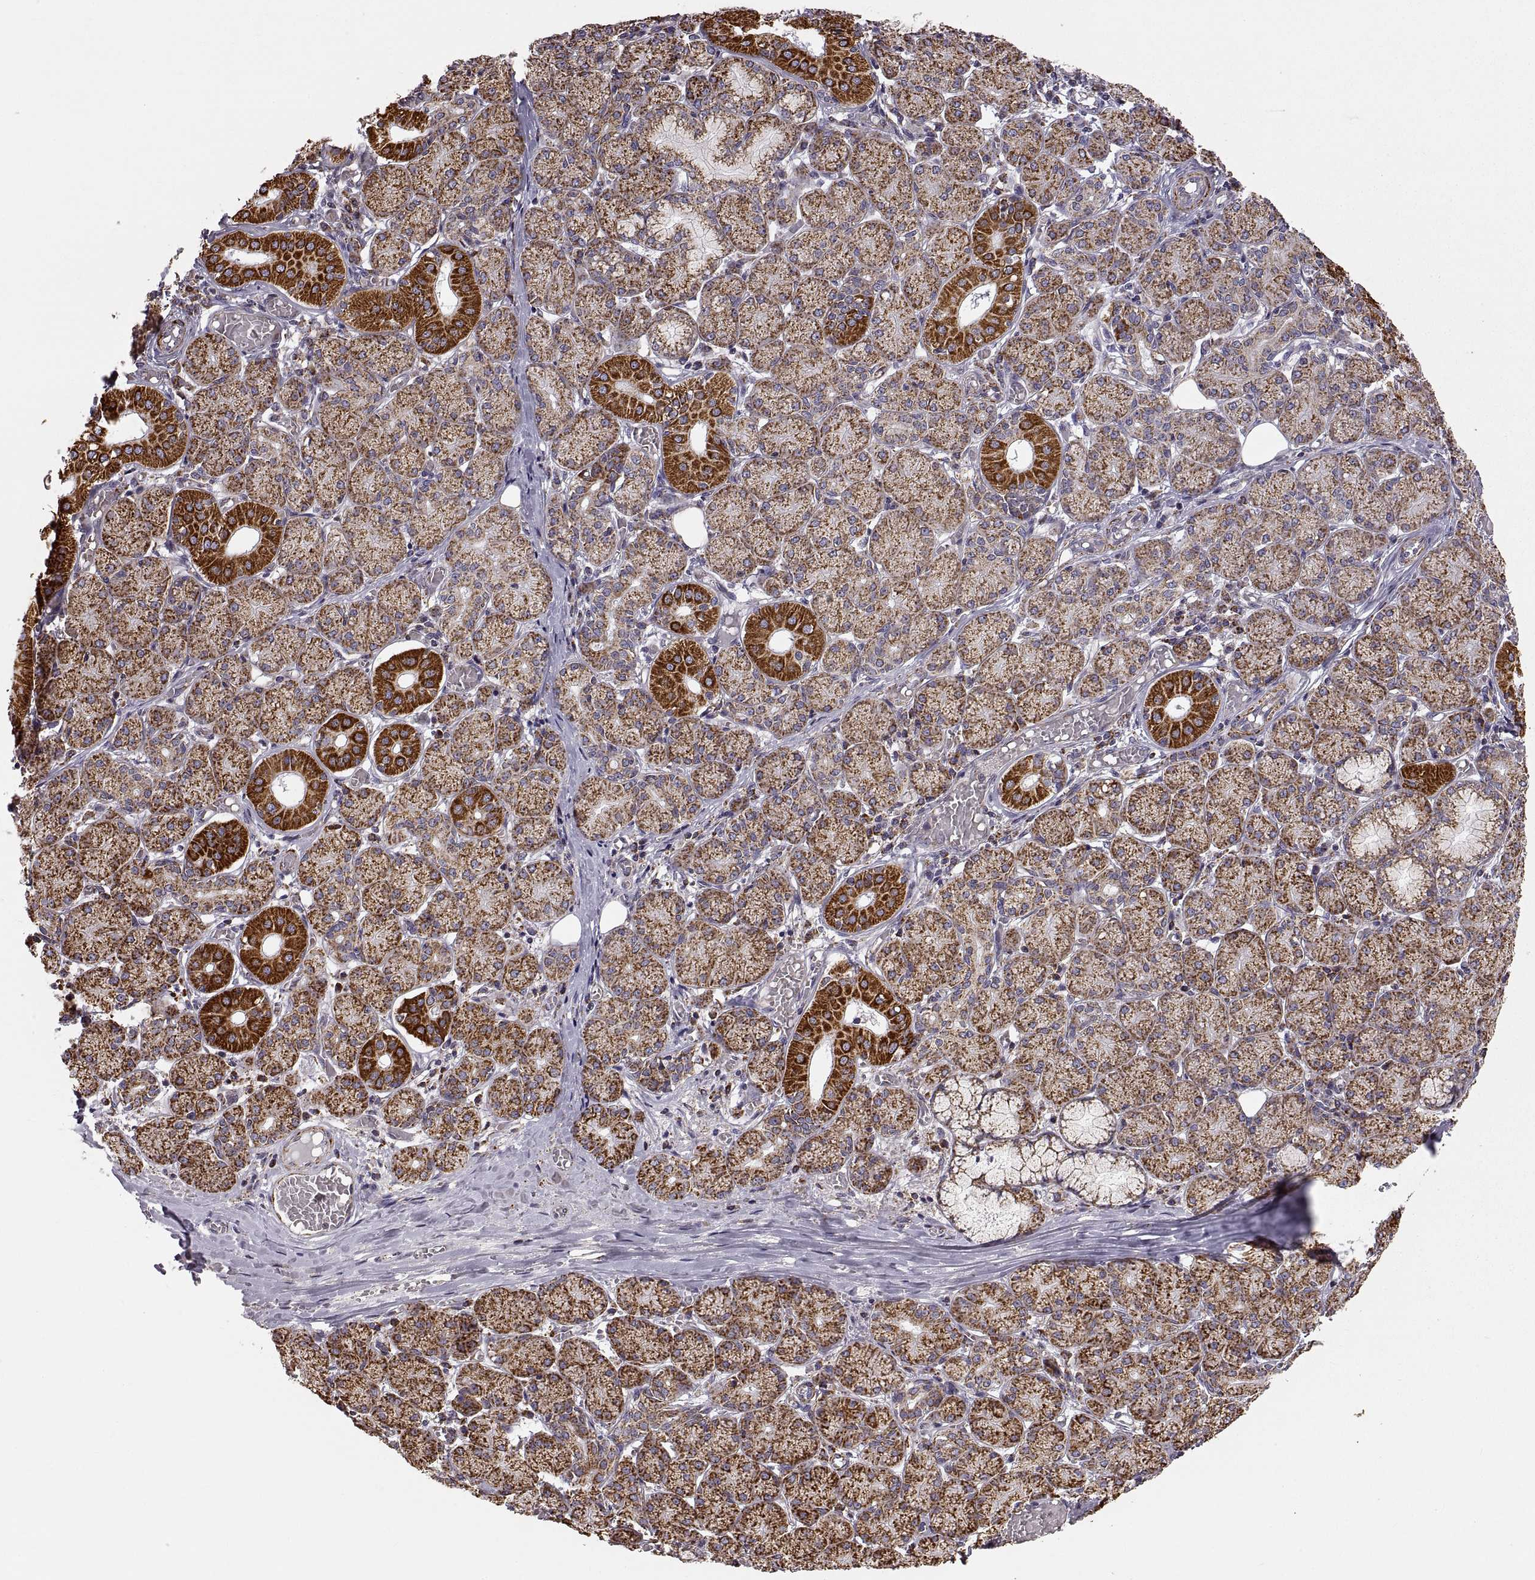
{"staining": {"intensity": "strong", "quantity": ">75%", "location": "cytoplasmic/membranous"}, "tissue": "salivary gland", "cell_type": "Glandular cells", "image_type": "normal", "snomed": [{"axis": "morphology", "description": "Normal tissue, NOS"}, {"axis": "topography", "description": "Salivary gland"}, {"axis": "topography", "description": "Peripheral nerve tissue"}], "caption": "Salivary gland stained with a brown dye exhibits strong cytoplasmic/membranous positive positivity in approximately >75% of glandular cells.", "gene": "ARSD", "patient": {"sex": "female", "age": 24}}